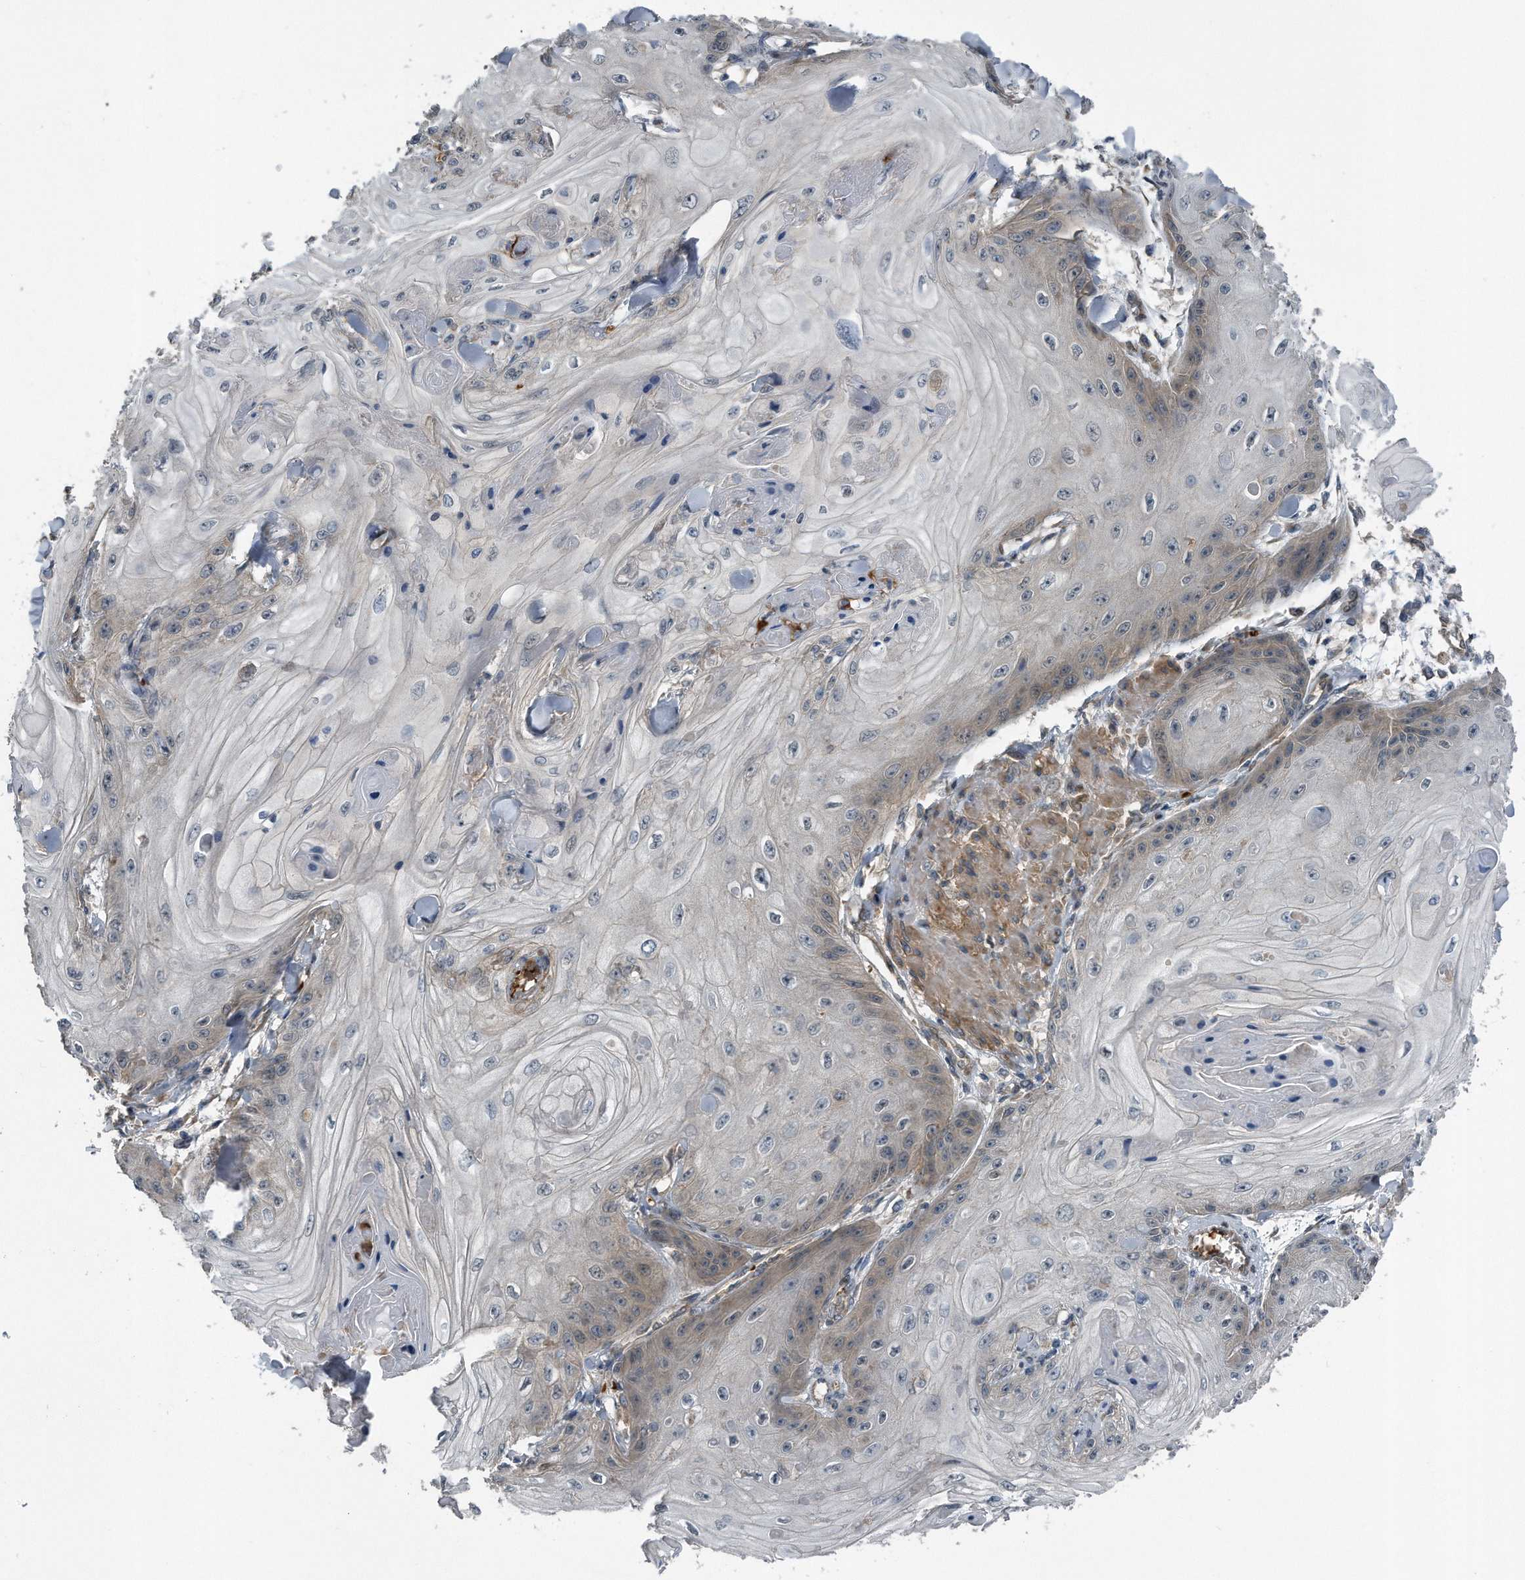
{"staining": {"intensity": "weak", "quantity": "25%-75%", "location": "cytoplasmic/membranous"}, "tissue": "skin cancer", "cell_type": "Tumor cells", "image_type": "cancer", "snomed": [{"axis": "morphology", "description": "Squamous cell carcinoma, NOS"}, {"axis": "topography", "description": "Skin"}], "caption": "Brown immunohistochemical staining in skin cancer demonstrates weak cytoplasmic/membranous staining in about 25%-75% of tumor cells.", "gene": "ZNF79", "patient": {"sex": "male", "age": 74}}